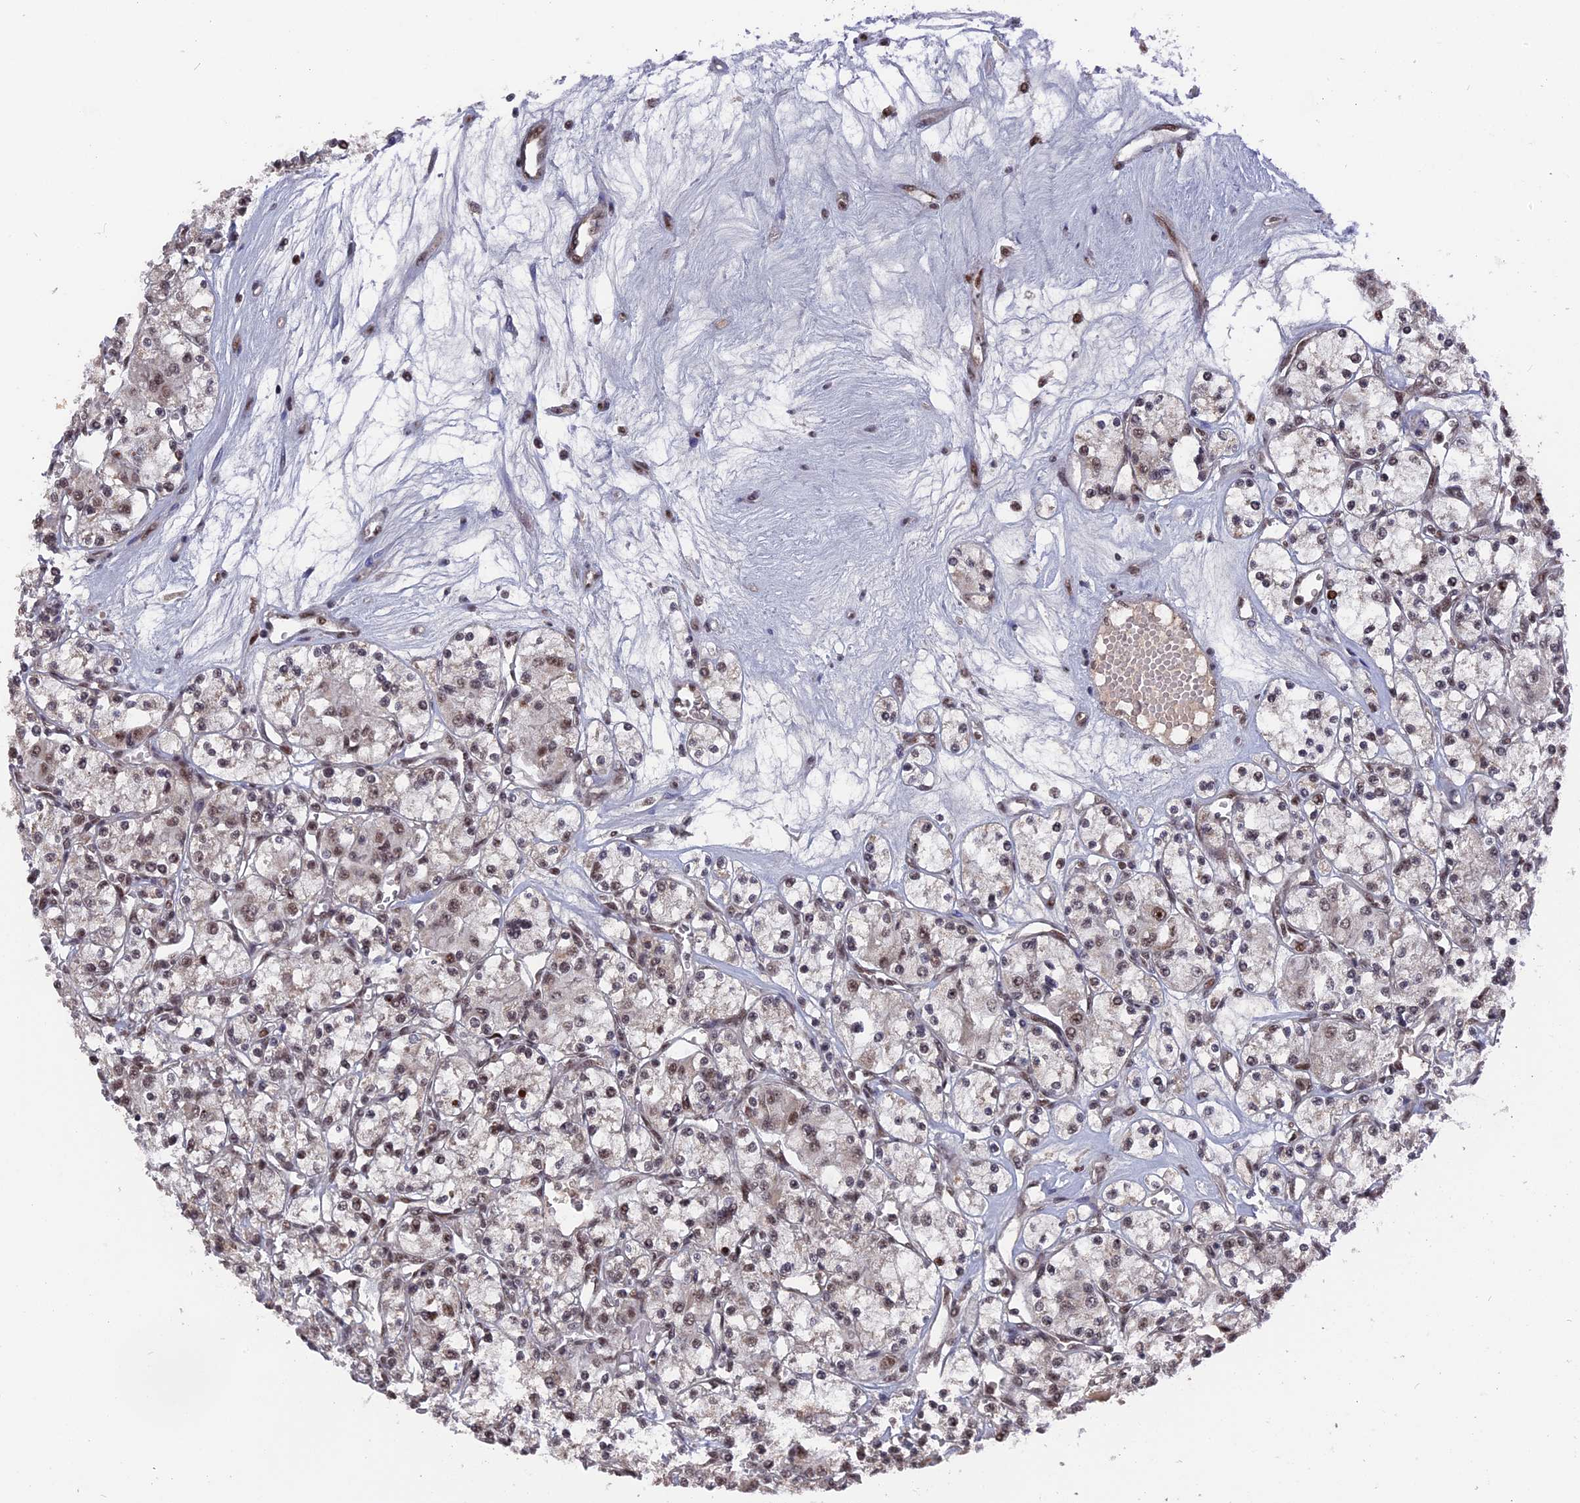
{"staining": {"intensity": "moderate", "quantity": ">75%", "location": "nuclear"}, "tissue": "renal cancer", "cell_type": "Tumor cells", "image_type": "cancer", "snomed": [{"axis": "morphology", "description": "Adenocarcinoma, NOS"}, {"axis": "topography", "description": "Kidney"}], "caption": "Approximately >75% of tumor cells in adenocarcinoma (renal) show moderate nuclear protein expression as visualized by brown immunohistochemical staining.", "gene": "SF3A2", "patient": {"sex": "female", "age": 59}}